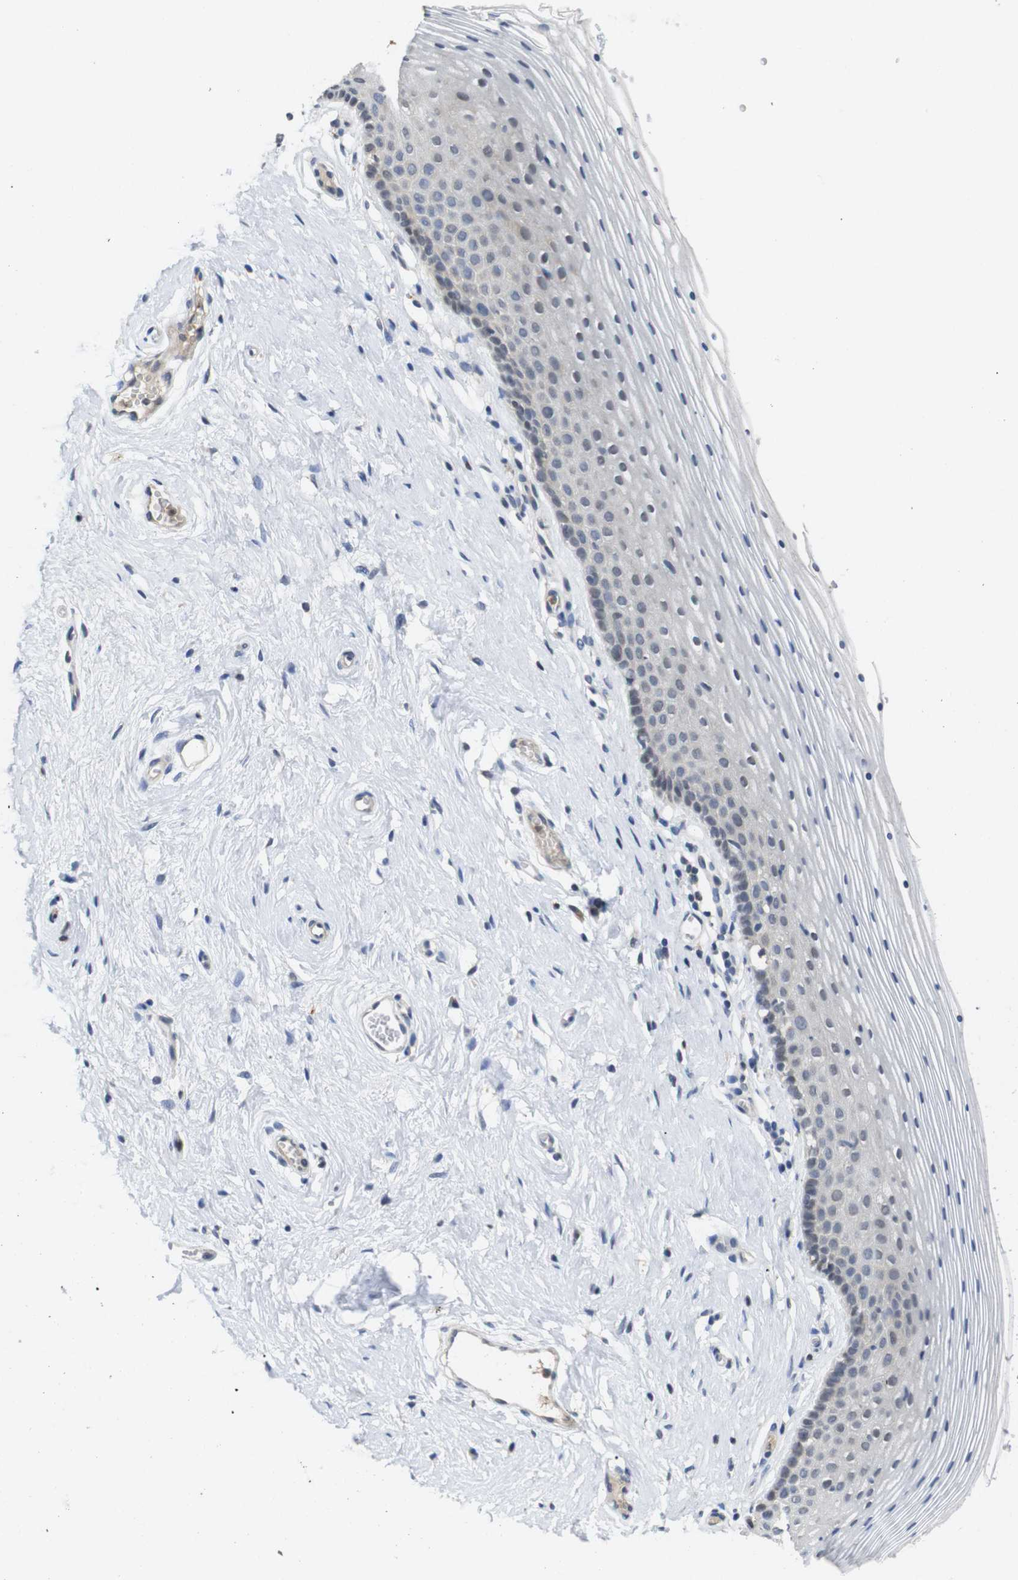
{"staining": {"intensity": "negative", "quantity": "none", "location": "none"}, "tissue": "vagina", "cell_type": "Squamous epithelial cells", "image_type": "normal", "snomed": [{"axis": "morphology", "description": "Normal tissue, NOS"}, {"axis": "topography", "description": "Vagina"}], "caption": "Photomicrograph shows no protein positivity in squamous epithelial cells of normal vagina. (DAB immunohistochemistry (IHC), high magnification).", "gene": "FNTA", "patient": {"sex": "female", "age": 32}}